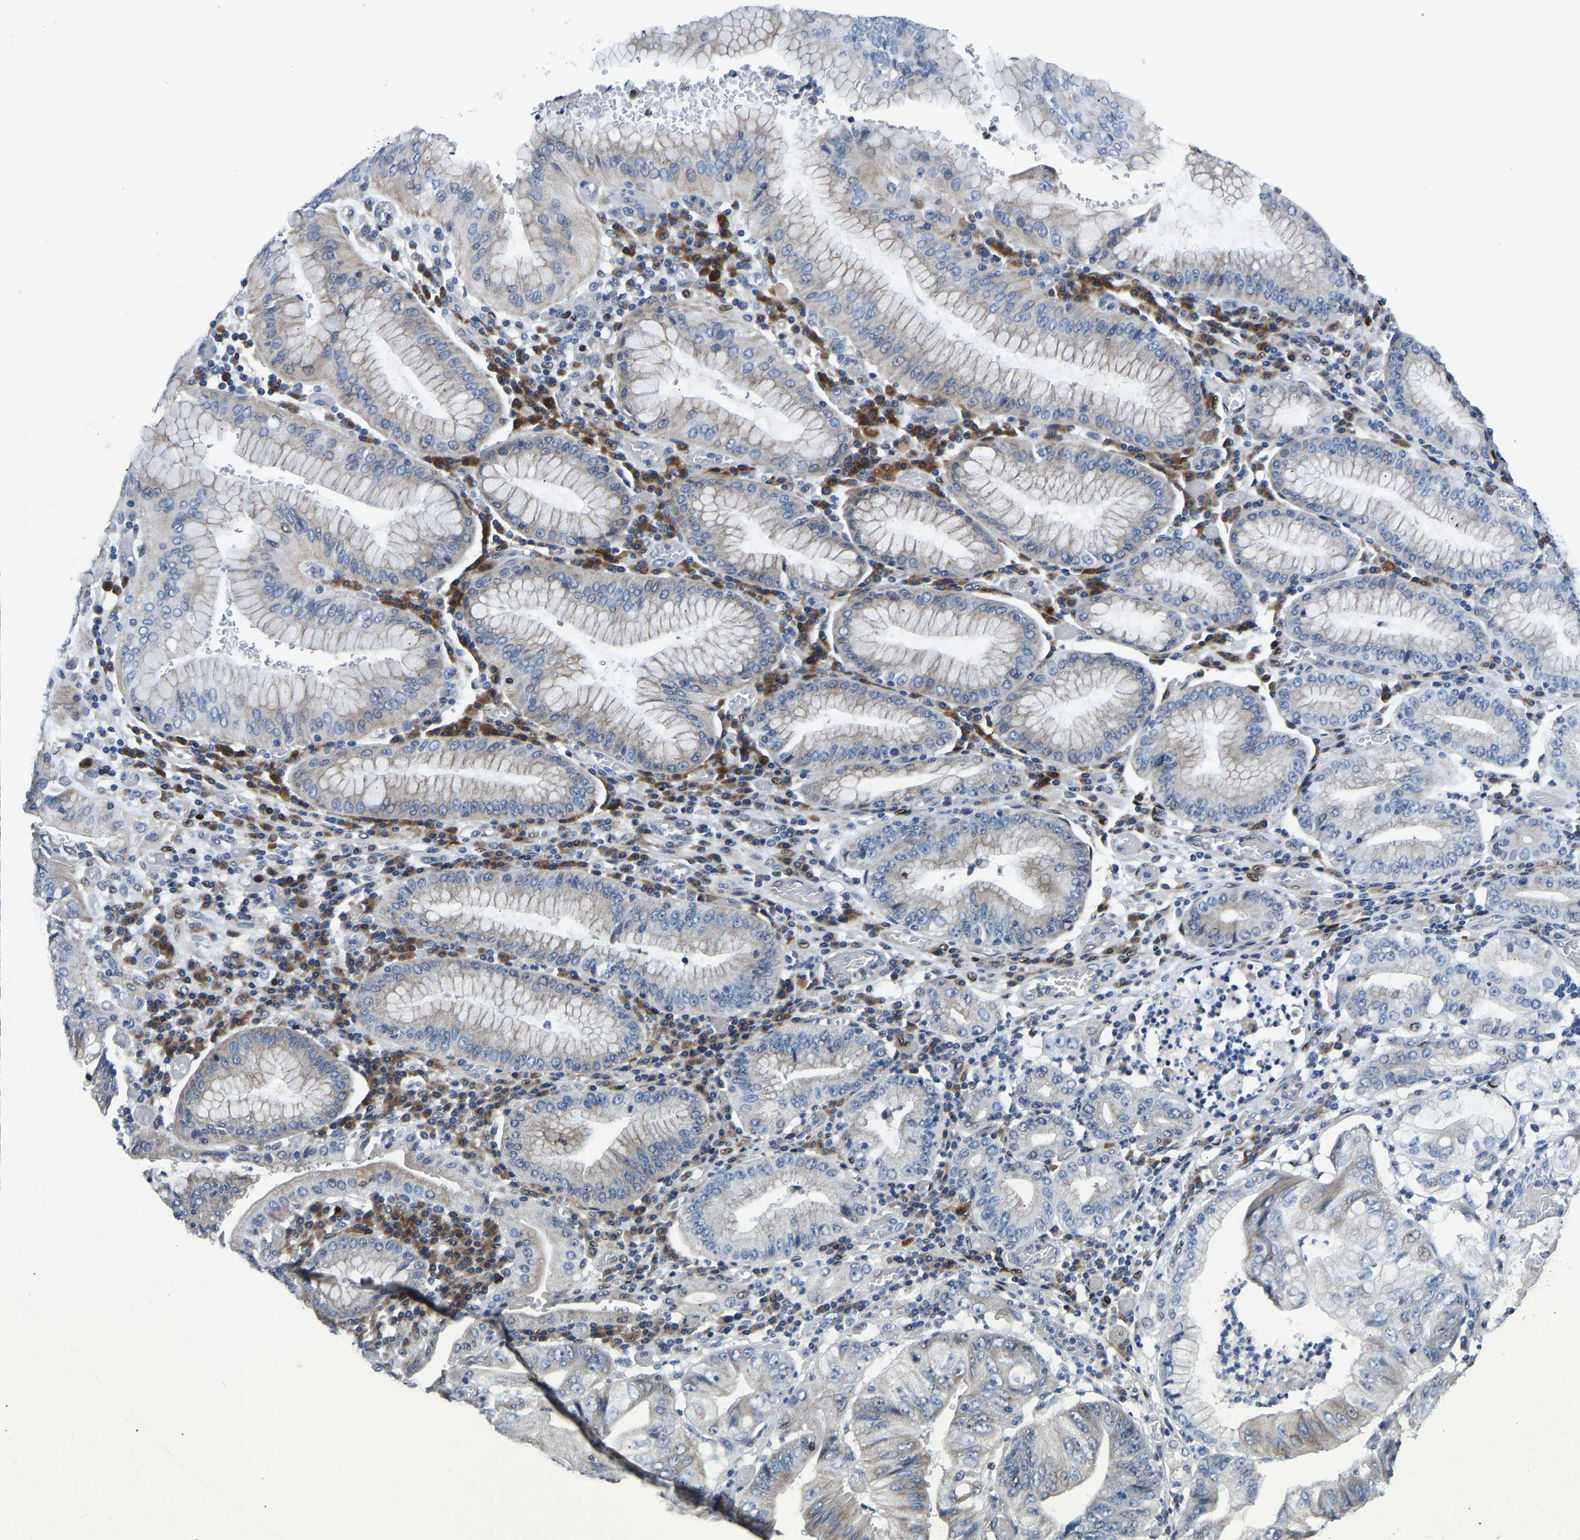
{"staining": {"intensity": "negative", "quantity": "none", "location": "none"}, "tissue": "stomach cancer", "cell_type": "Tumor cells", "image_type": "cancer", "snomed": [{"axis": "morphology", "description": "Adenocarcinoma, NOS"}, {"axis": "topography", "description": "Stomach"}], "caption": "This is an immunohistochemistry (IHC) photomicrograph of adenocarcinoma (stomach). There is no expression in tumor cells.", "gene": "EGR1", "patient": {"sex": "female", "age": 73}}